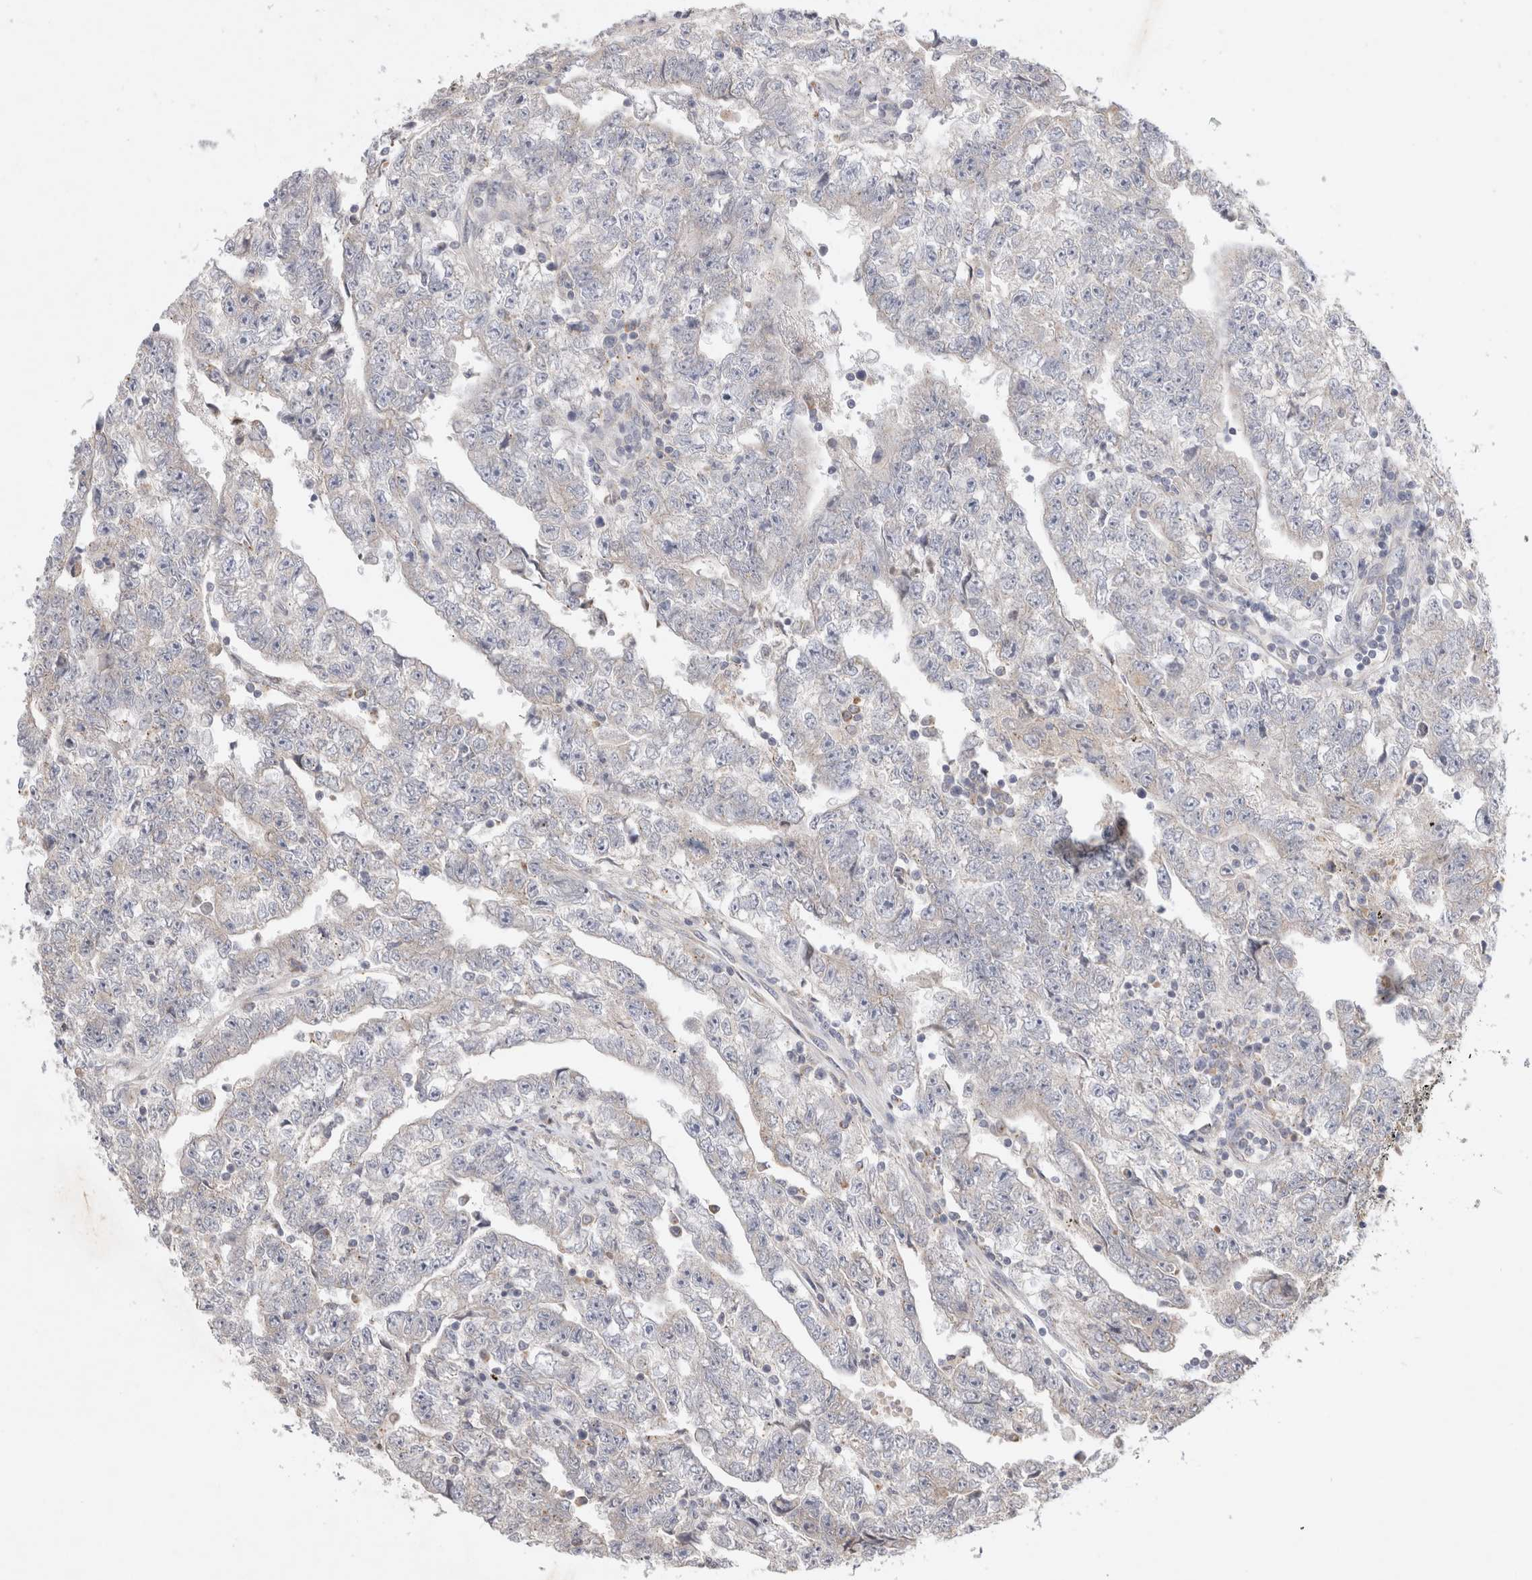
{"staining": {"intensity": "negative", "quantity": "none", "location": "none"}, "tissue": "testis cancer", "cell_type": "Tumor cells", "image_type": "cancer", "snomed": [{"axis": "morphology", "description": "Carcinoma, Embryonal, NOS"}, {"axis": "topography", "description": "Testis"}], "caption": "IHC image of testis cancer stained for a protein (brown), which displays no expression in tumor cells.", "gene": "NEDD4L", "patient": {"sex": "male", "age": 25}}